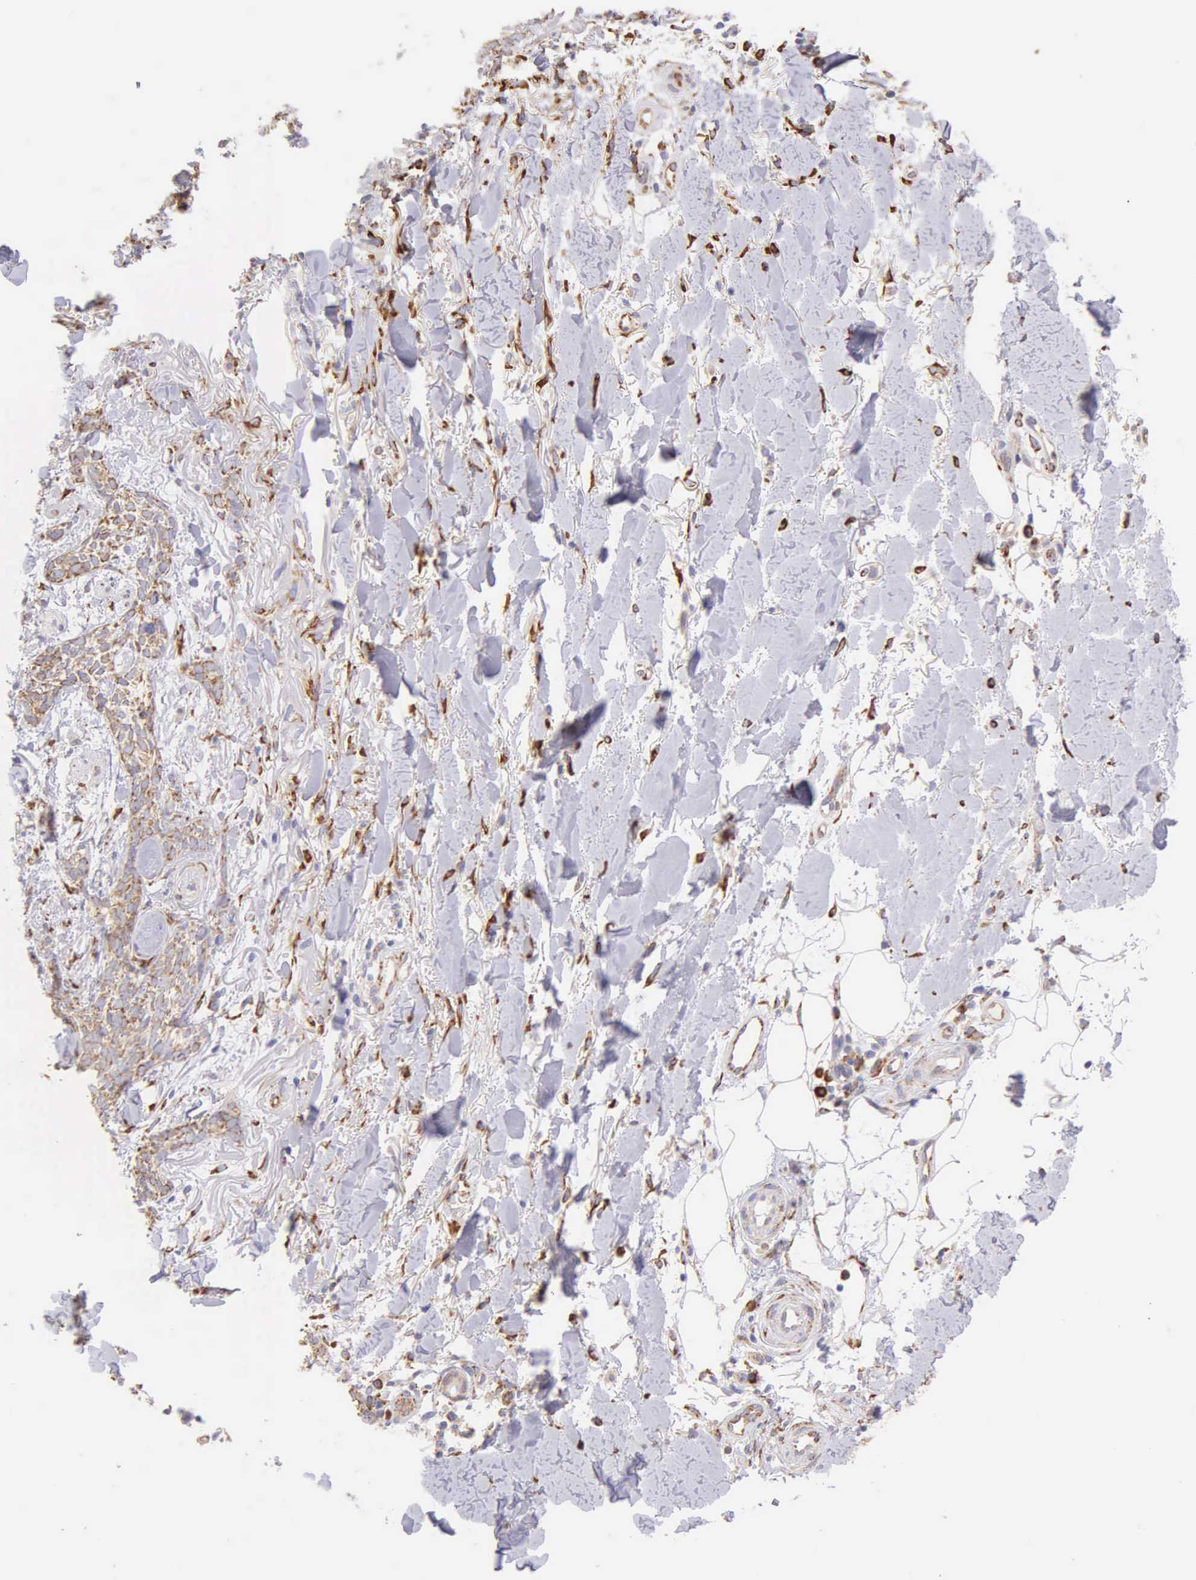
{"staining": {"intensity": "moderate", "quantity": ">75%", "location": "cytoplasmic/membranous"}, "tissue": "skin cancer", "cell_type": "Tumor cells", "image_type": "cancer", "snomed": [{"axis": "morphology", "description": "Basal cell carcinoma"}, {"axis": "topography", "description": "Skin"}], "caption": "A brown stain shows moderate cytoplasmic/membranous positivity of a protein in human skin cancer (basal cell carcinoma) tumor cells.", "gene": "CKAP4", "patient": {"sex": "female", "age": 81}}